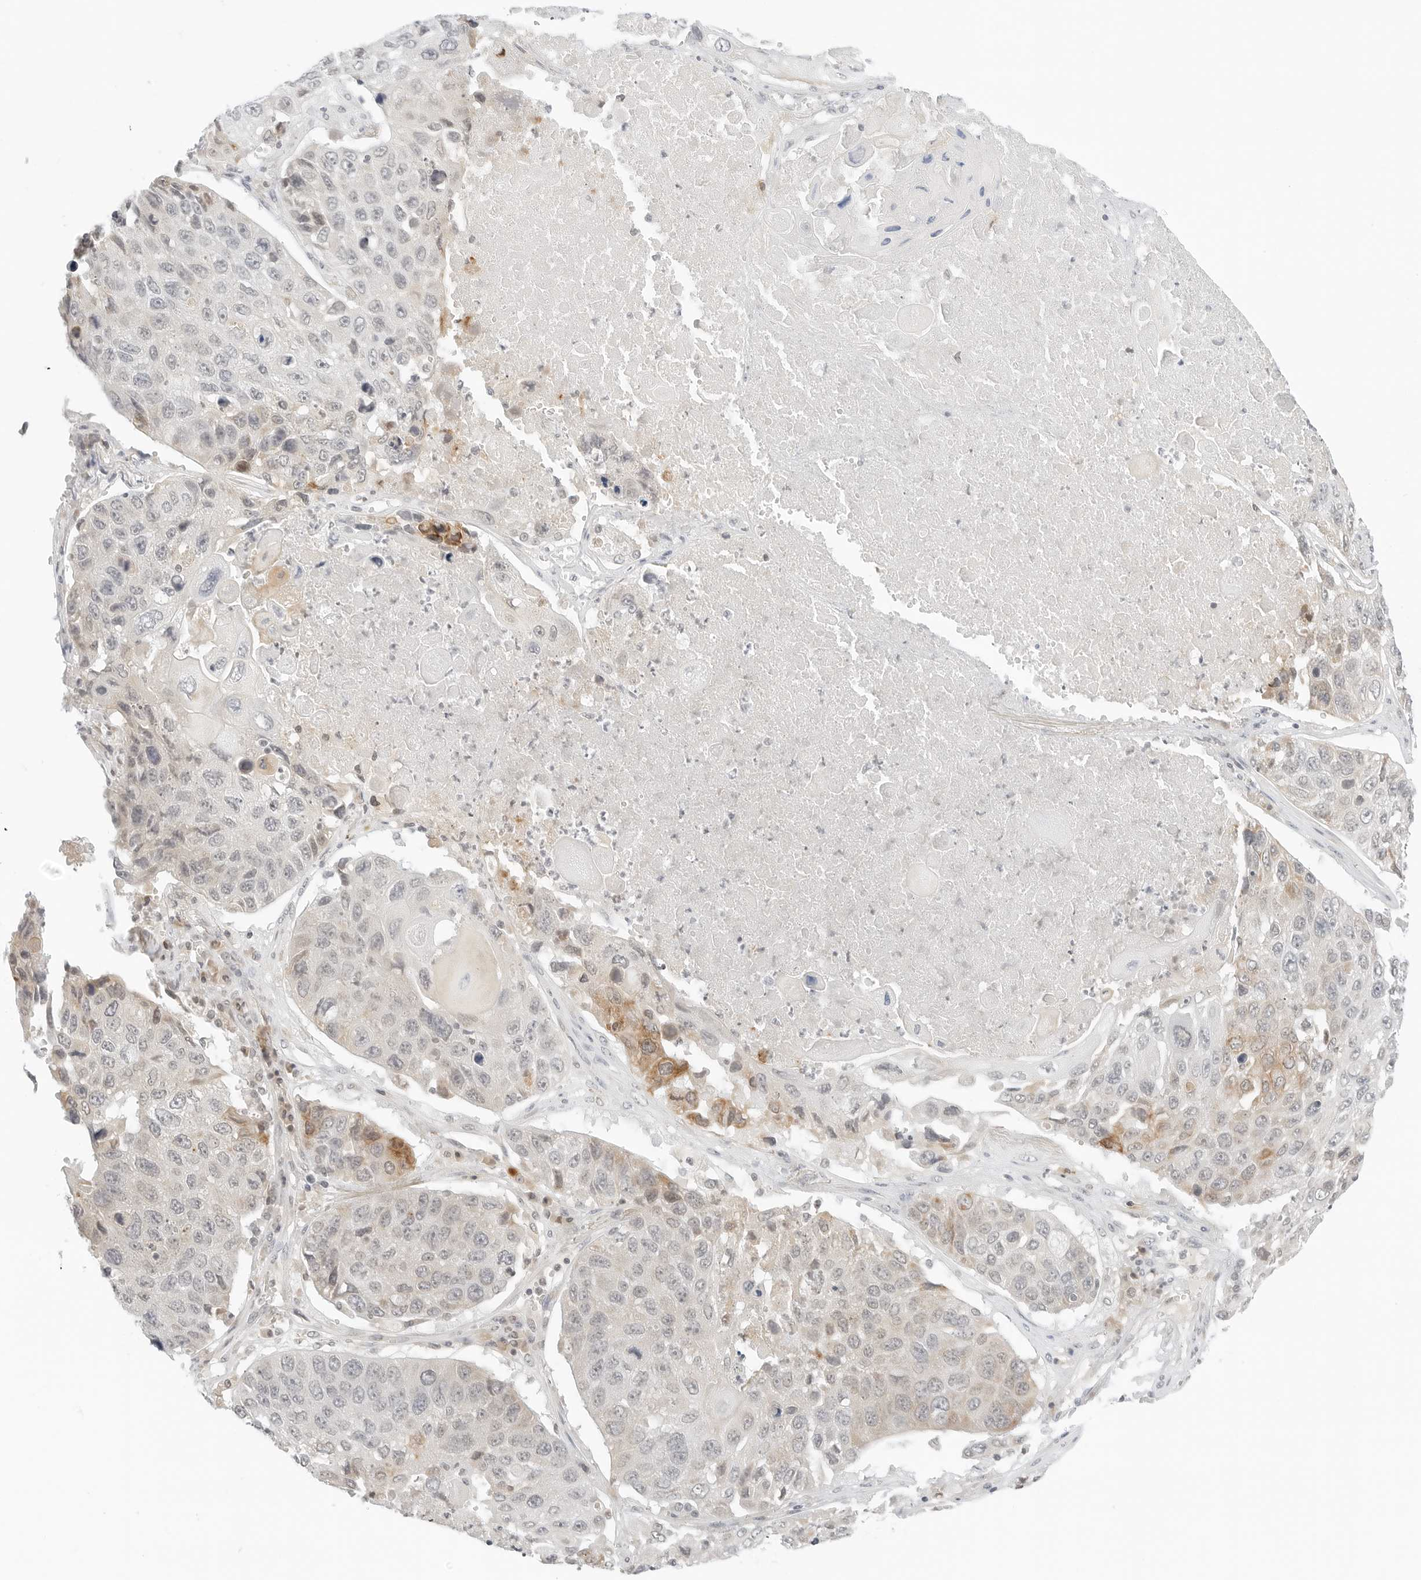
{"staining": {"intensity": "moderate", "quantity": "<25%", "location": "cytoplasmic/membranous"}, "tissue": "lung cancer", "cell_type": "Tumor cells", "image_type": "cancer", "snomed": [{"axis": "morphology", "description": "Squamous cell carcinoma, NOS"}, {"axis": "topography", "description": "Lung"}], "caption": "Immunohistochemistry micrograph of neoplastic tissue: human squamous cell carcinoma (lung) stained using immunohistochemistry (IHC) exhibits low levels of moderate protein expression localized specifically in the cytoplasmic/membranous of tumor cells, appearing as a cytoplasmic/membranous brown color.", "gene": "NEO1", "patient": {"sex": "male", "age": 61}}